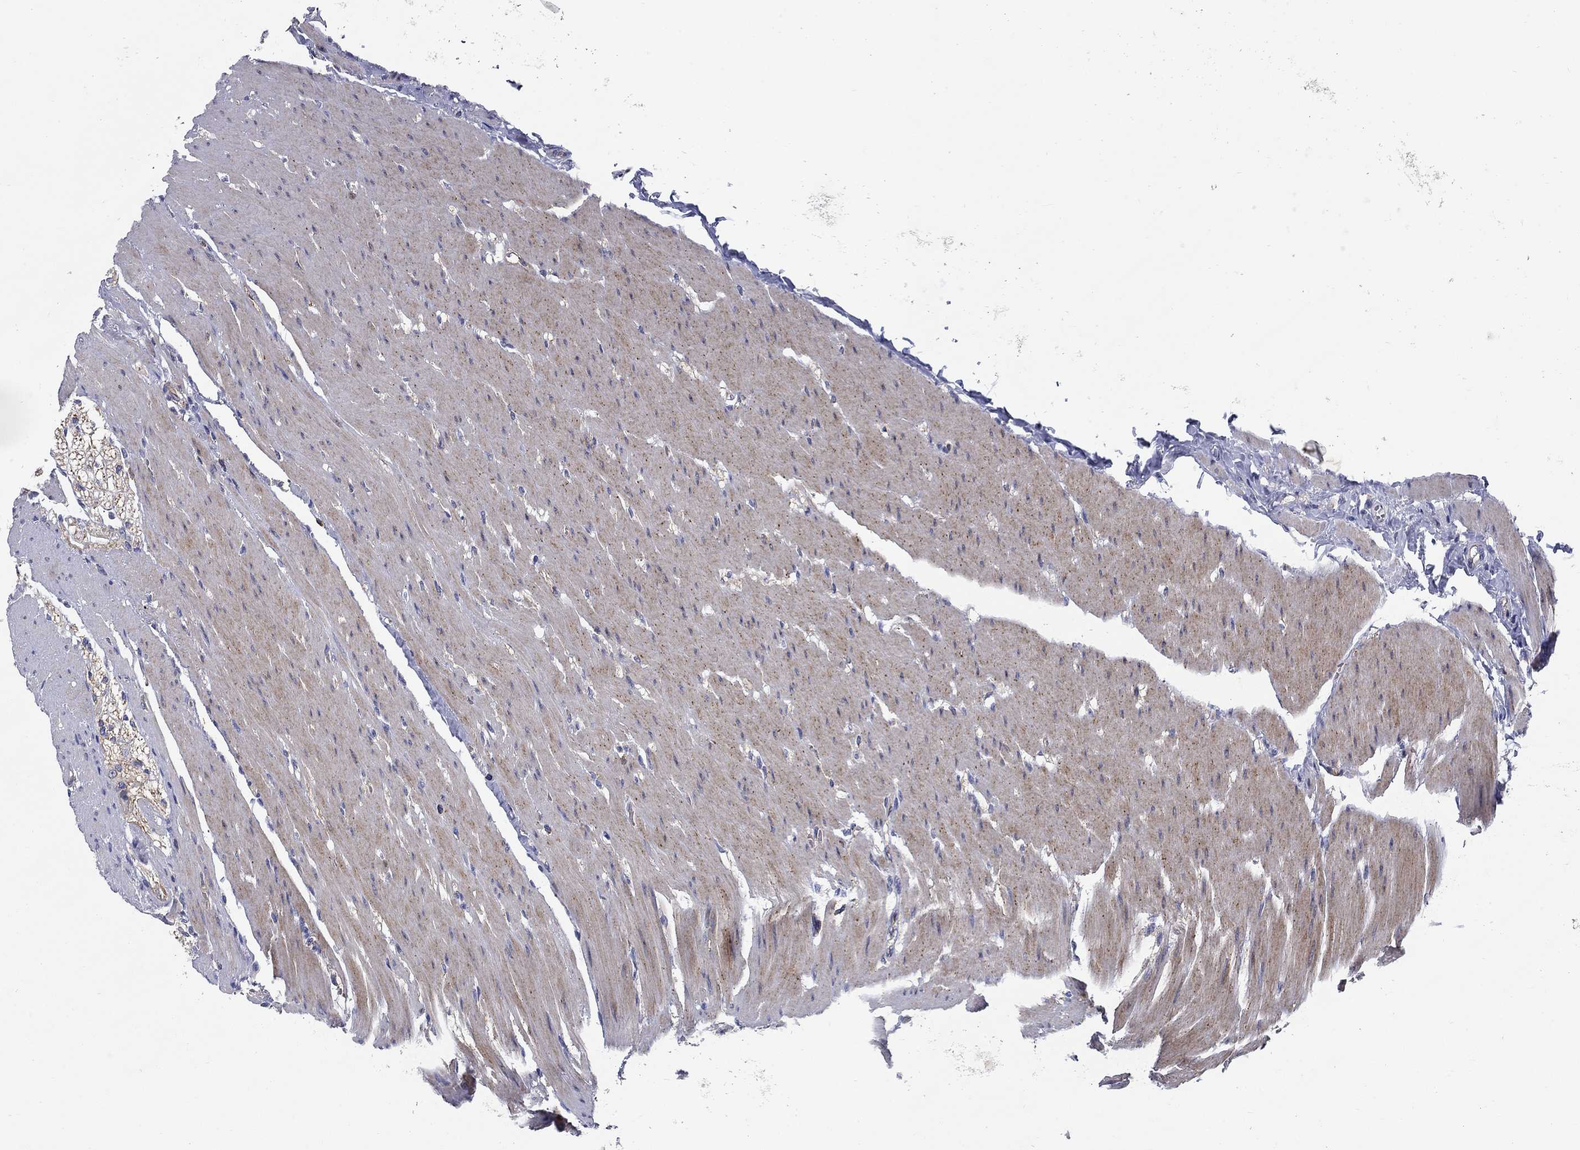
{"staining": {"intensity": "negative", "quantity": "none", "location": "none"}, "tissue": "colon", "cell_type": "Endothelial cells", "image_type": "normal", "snomed": [{"axis": "morphology", "description": "Normal tissue, NOS"}, {"axis": "topography", "description": "Colon"}], "caption": "Colon stained for a protein using immunohistochemistry exhibits no staining endothelial cells.", "gene": "SIT1", "patient": {"sex": "female", "age": 65}}